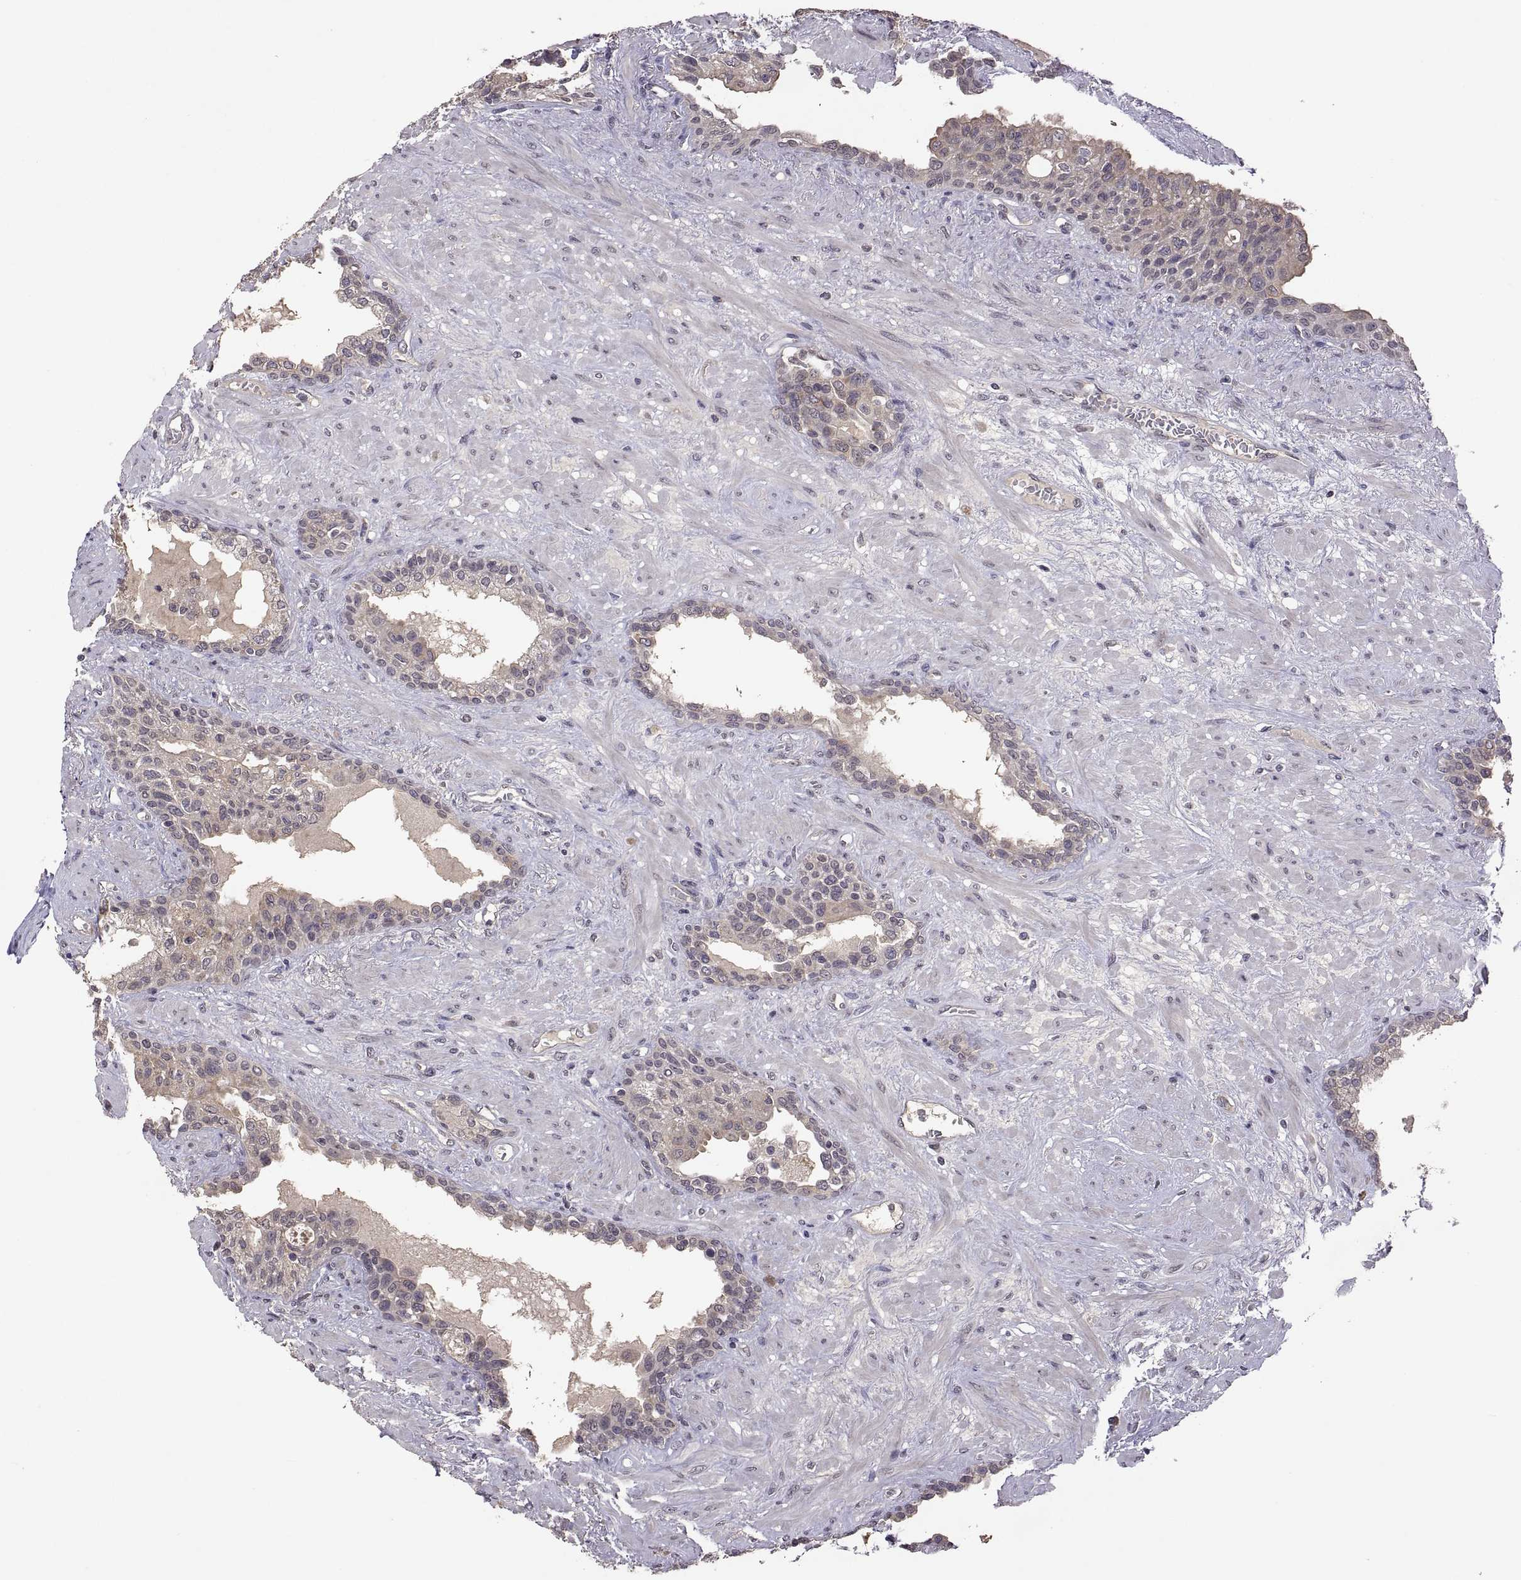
{"staining": {"intensity": "moderate", "quantity": "<25%", "location": "cytoplasmic/membranous"}, "tissue": "prostate", "cell_type": "Glandular cells", "image_type": "normal", "snomed": [{"axis": "morphology", "description": "Normal tissue, NOS"}, {"axis": "topography", "description": "Prostate"}], "caption": "Prostate stained with a brown dye shows moderate cytoplasmic/membranous positive expression in about <25% of glandular cells.", "gene": "LAMA1", "patient": {"sex": "male", "age": 63}}